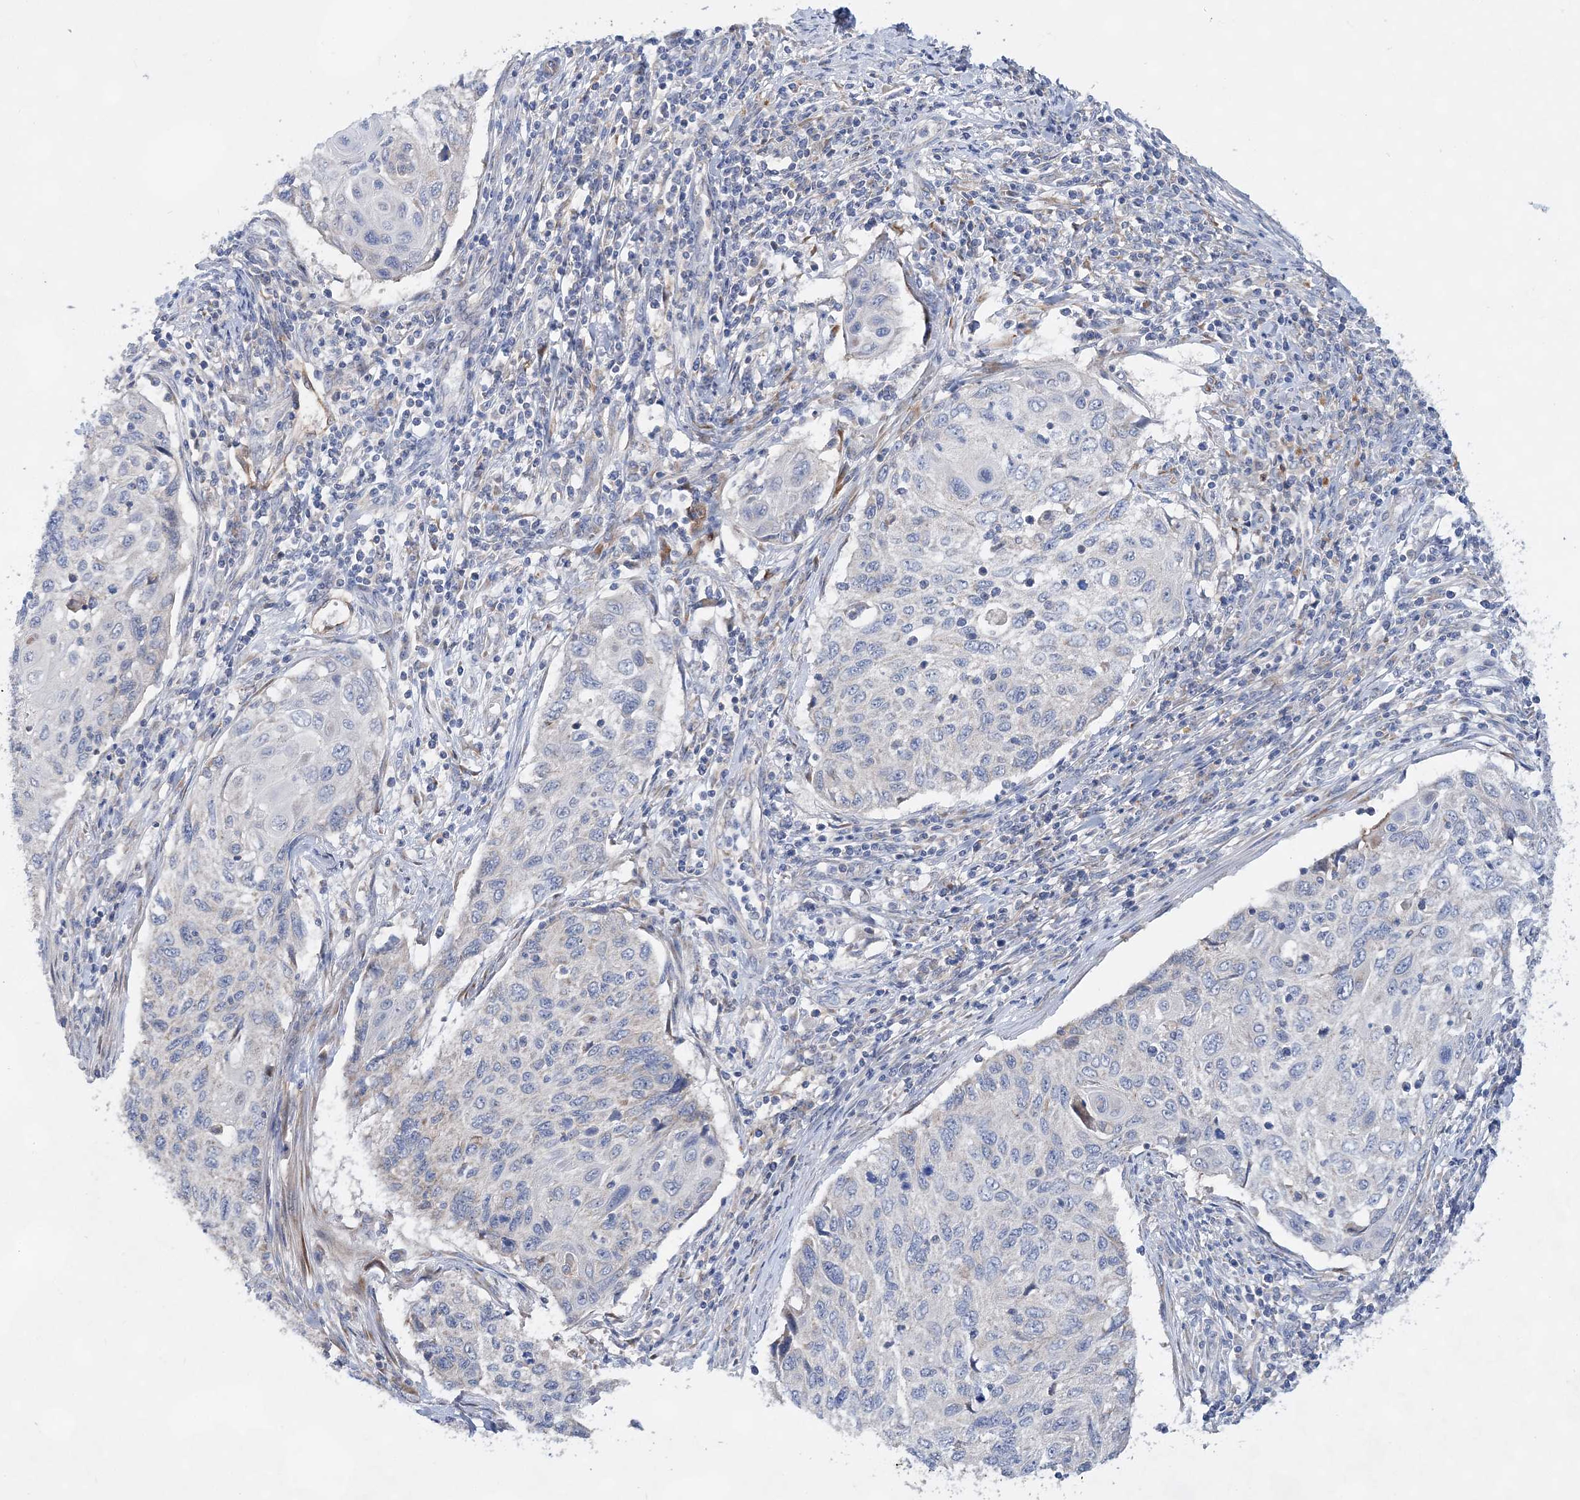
{"staining": {"intensity": "negative", "quantity": "none", "location": "none"}, "tissue": "cervical cancer", "cell_type": "Tumor cells", "image_type": "cancer", "snomed": [{"axis": "morphology", "description": "Squamous cell carcinoma, NOS"}, {"axis": "topography", "description": "Cervix"}], "caption": "This is a micrograph of IHC staining of cervical squamous cell carcinoma, which shows no staining in tumor cells.", "gene": "TRAPPC13", "patient": {"sex": "female", "age": 70}}